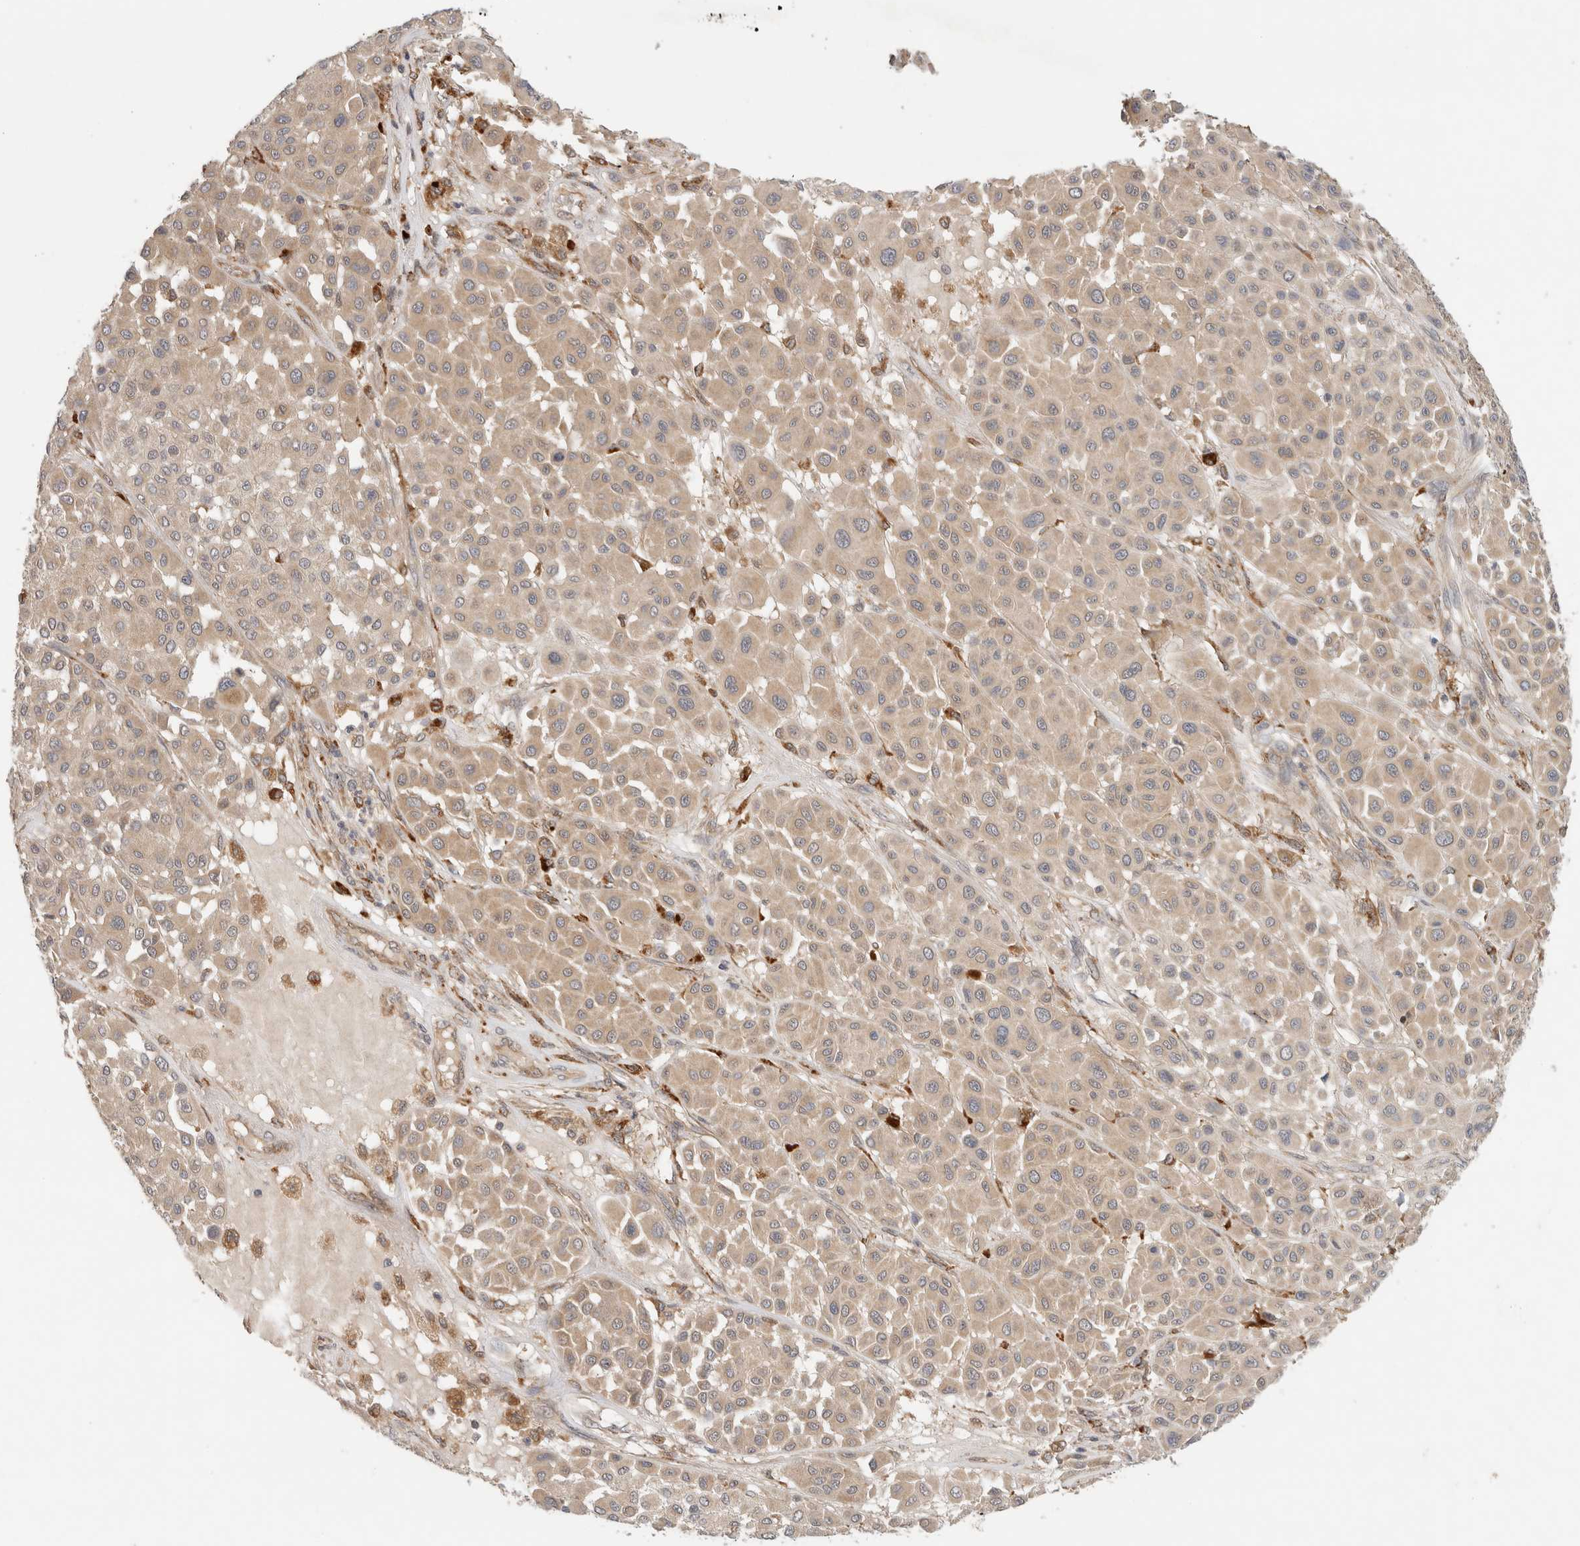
{"staining": {"intensity": "weak", "quantity": ">75%", "location": "cytoplasmic/membranous"}, "tissue": "melanoma", "cell_type": "Tumor cells", "image_type": "cancer", "snomed": [{"axis": "morphology", "description": "Malignant melanoma, Metastatic site"}, {"axis": "topography", "description": "Soft tissue"}], "caption": "Human melanoma stained for a protein (brown) reveals weak cytoplasmic/membranous positive expression in about >75% of tumor cells.", "gene": "SGK1", "patient": {"sex": "male", "age": 41}}